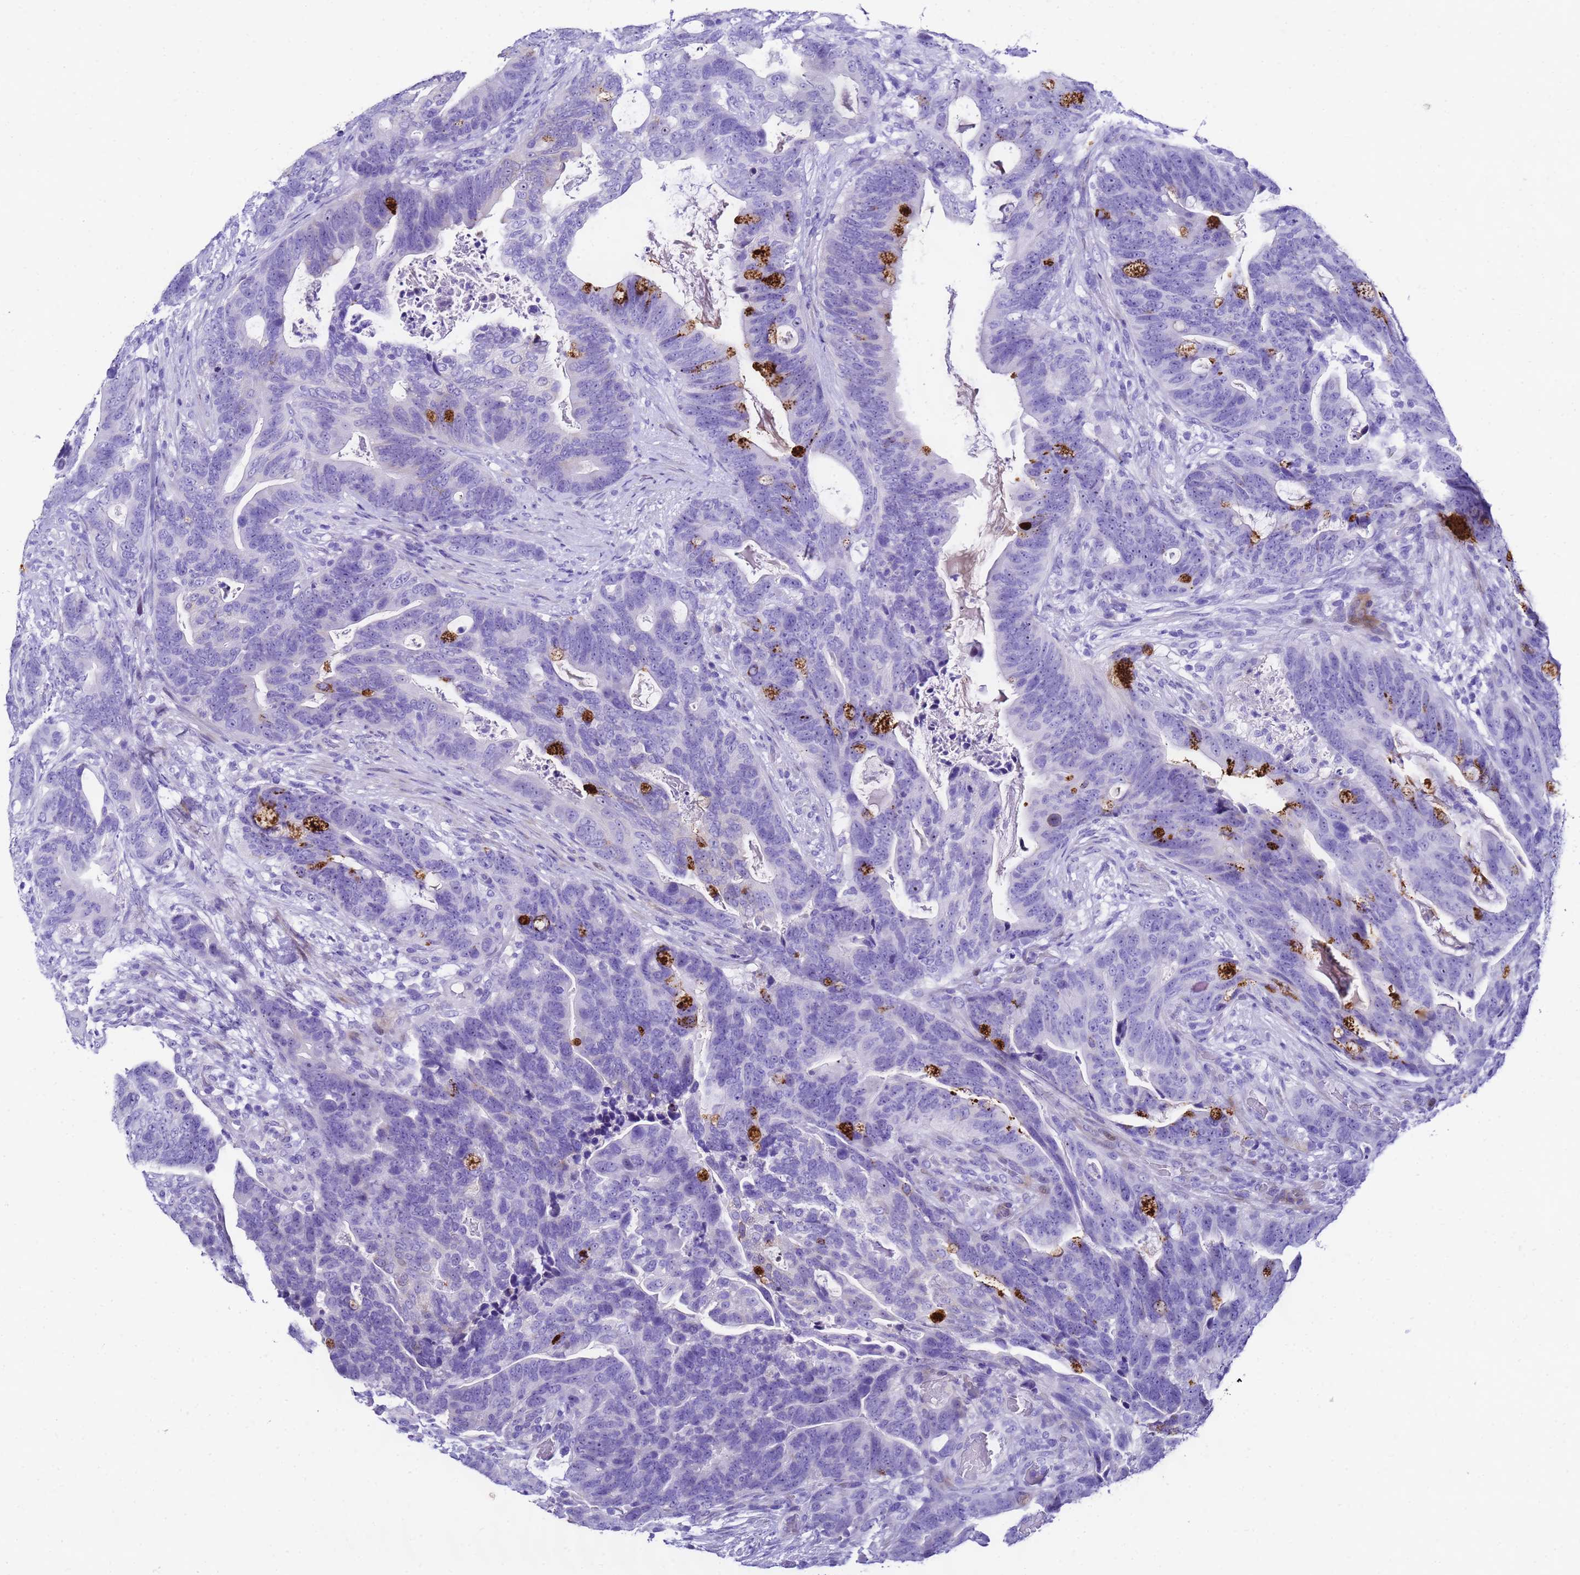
{"staining": {"intensity": "strong", "quantity": "<25%", "location": "cytoplasmic/membranous"}, "tissue": "colorectal cancer", "cell_type": "Tumor cells", "image_type": "cancer", "snomed": [{"axis": "morphology", "description": "Adenocarcinoma, NOS"}, {"axis": "topography", "description": "Colon"}], "caption": "Immunohistochemistry of human colorectal adenocarcinoma displays medium levels of strong cytoplasmic/membranous positivity in about <25% of tumor cells.", "gene": "UGT2B10", "patient": {"sex": "female", "age": 82}}